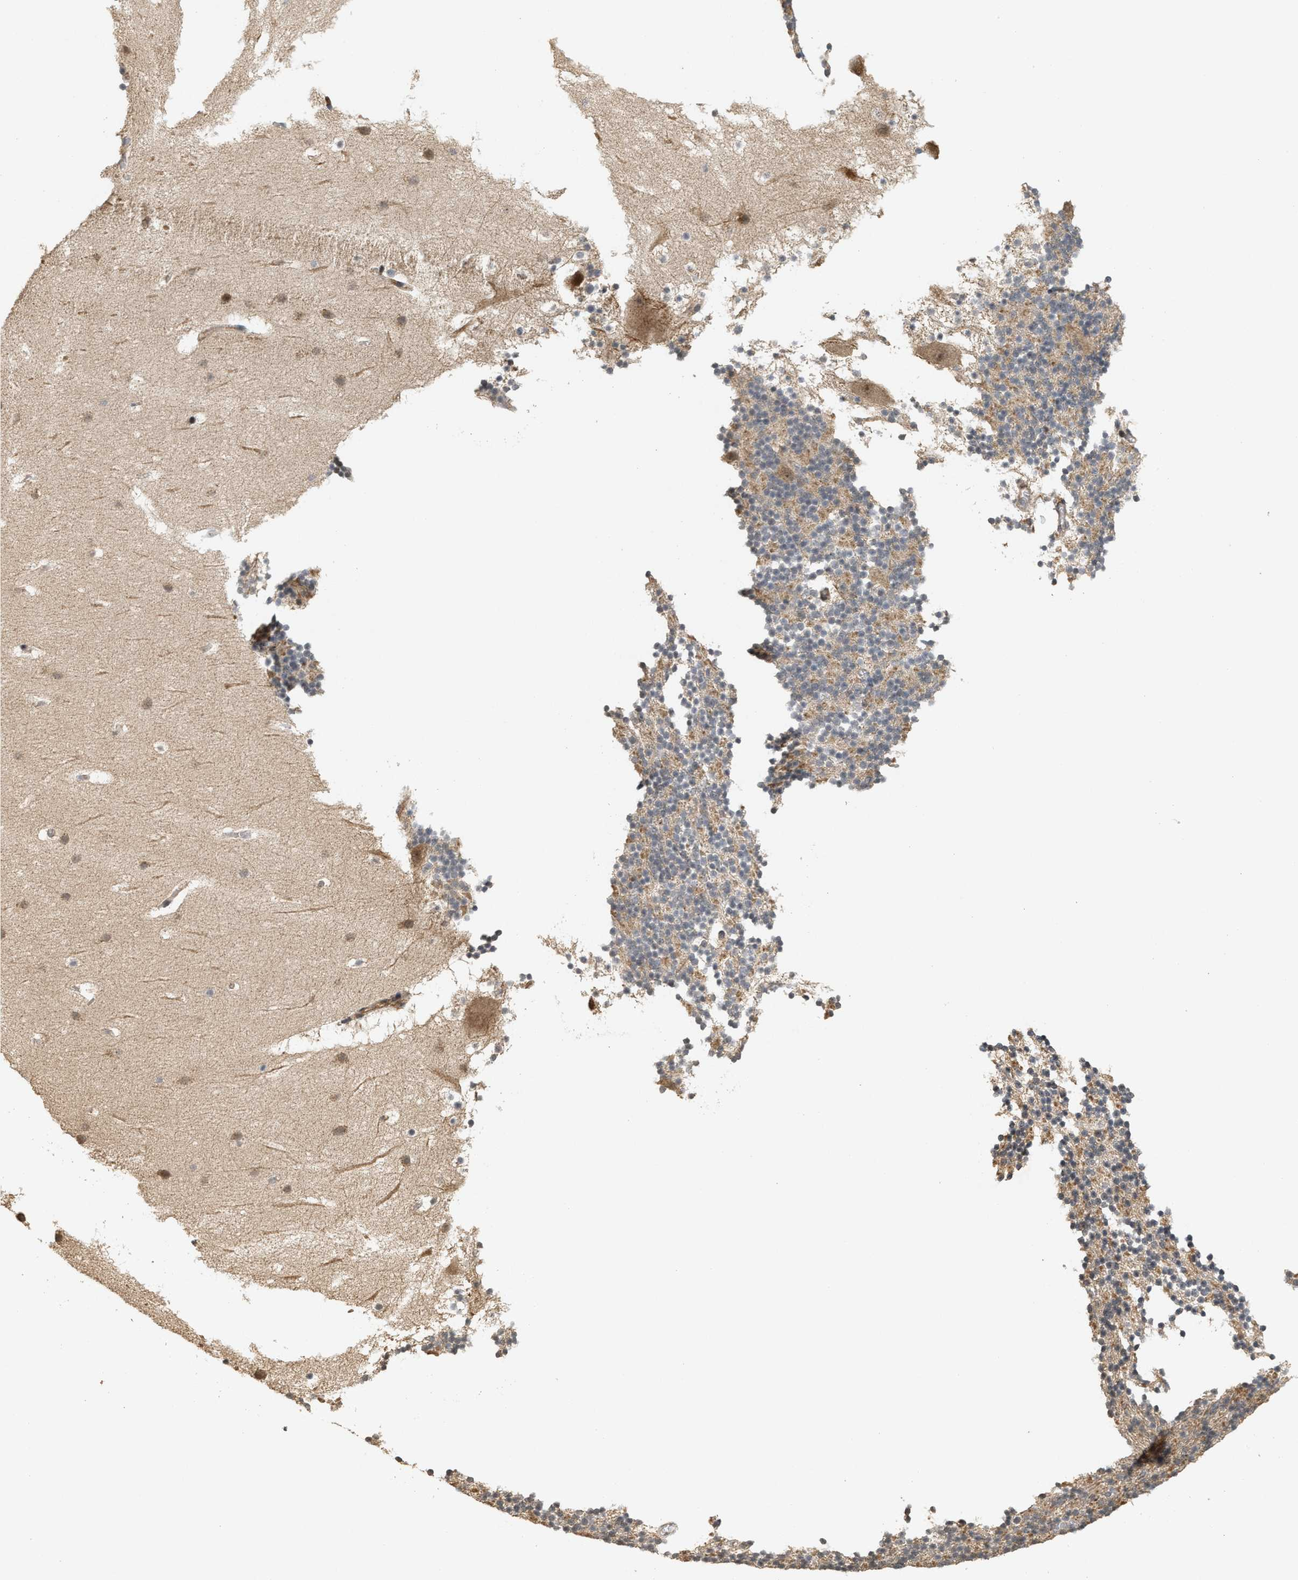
{"staining": {"intensity": "moderate", "quantity": "25%-75%", "location": "cytoplasmic/membranous"}, "tissue": "cerebellum", "cell_type": "Cells in granular layer", "image_type": "normal", "snomed": [{"axis": "morphology", "description": "Normal tissue, NOS"}, {"axis": "topography", "description": "Cerebellum"}], "caption": "Immunohistochemistry (IHC) photomicrograph of normal cerebellum stained for a protein (brown), which displays medium levels of moderate cytoplasmic/membranous positivity in approximately 25%-75% of cells in granular layer.", "gene": "ELP2", "patient": {"sex": "male", "age": 45}}